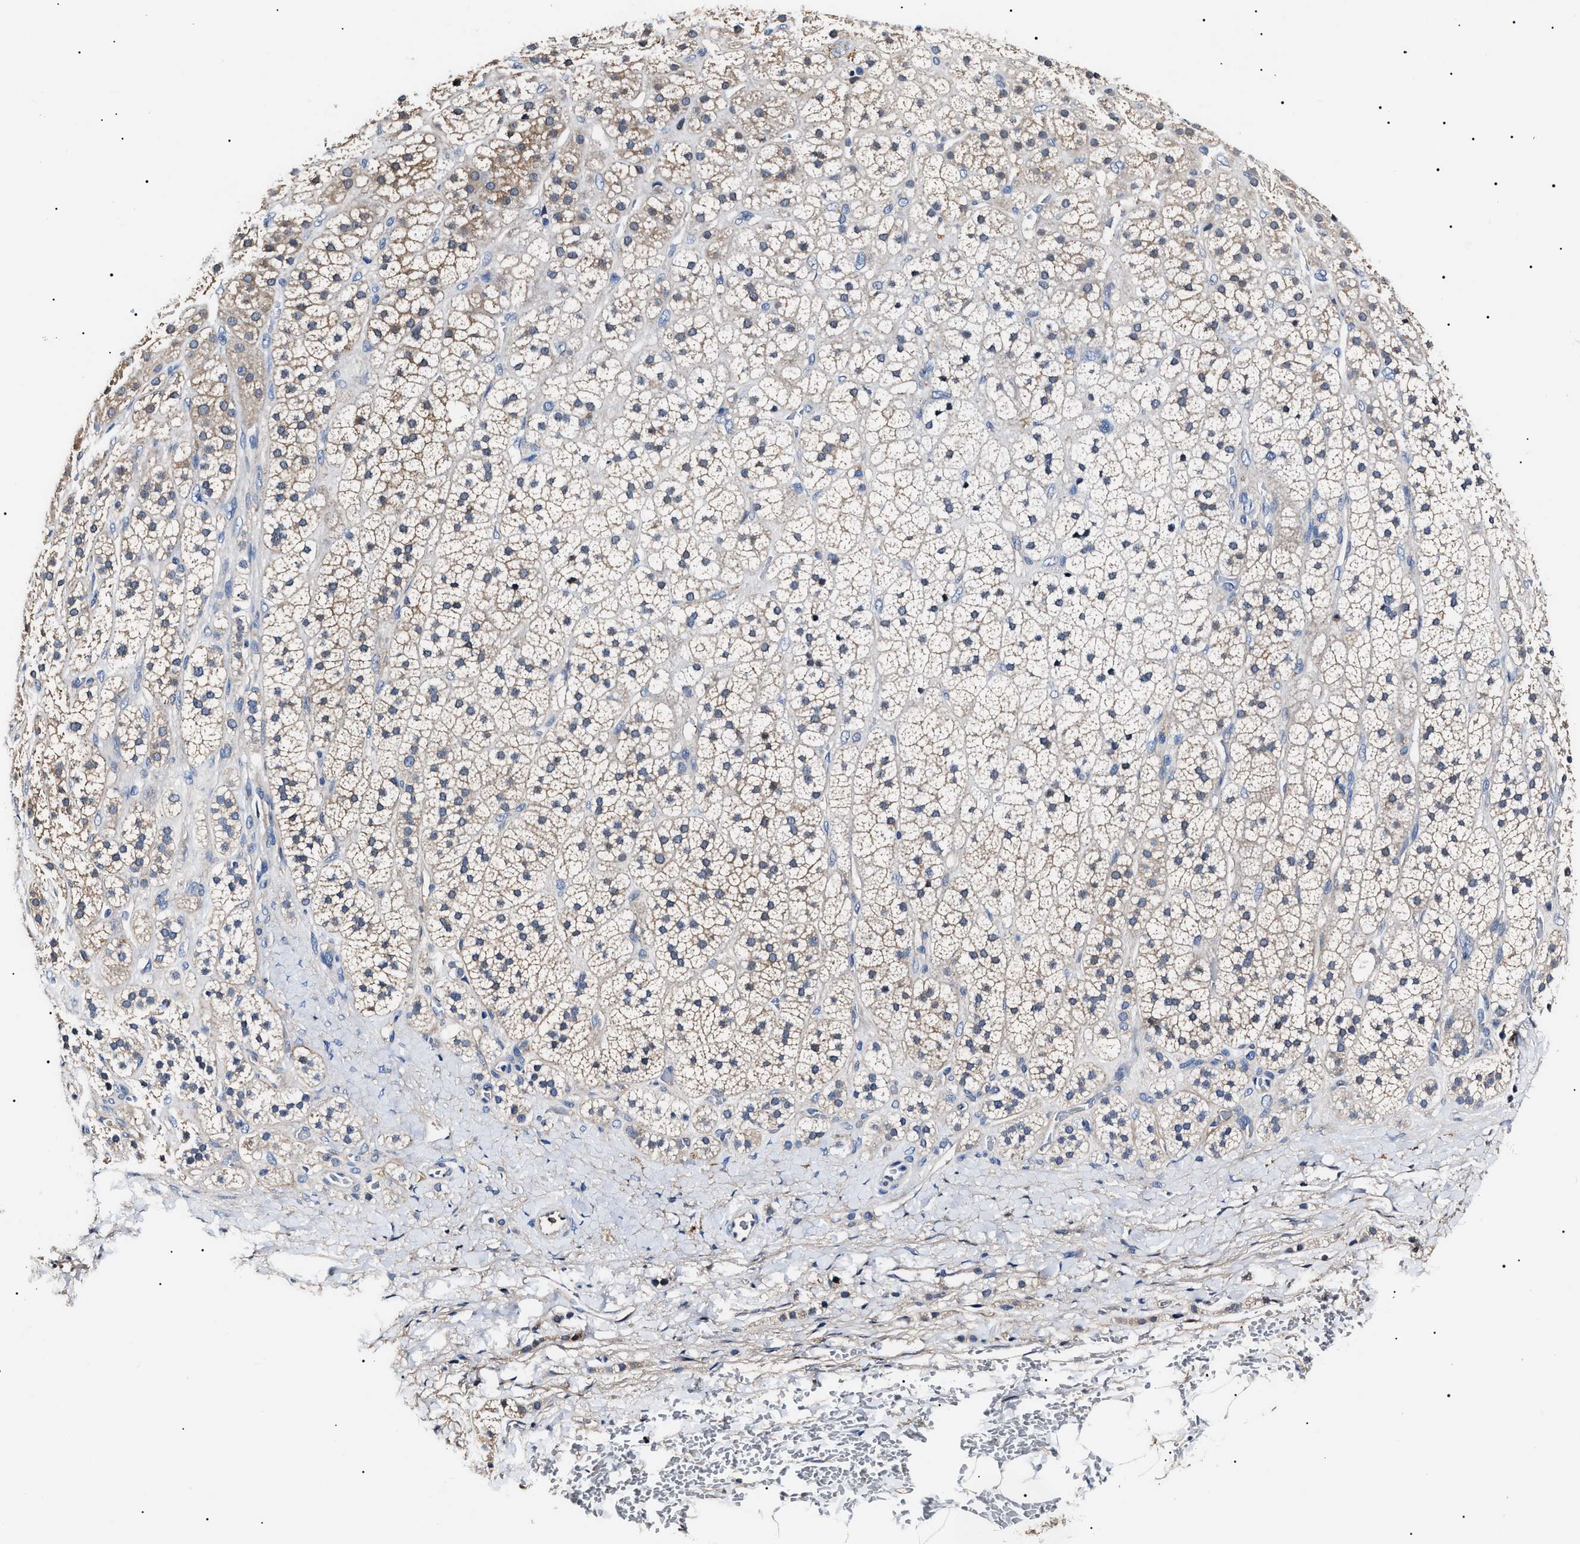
{"staining": {"intensity": "moderate", "quantity": "25%-75%", "location": "cytoplasmic/membranous"}, "tissue": "adrenal gland", "cell_type": "Glandular cells", "image_type": "normal", "snomed": [{"axis": "morphology", "description": "Normal tissue, NOS"}, {"axis": "topography", "description": "Adrenal gland"}], "caption": "IHC photomicrograph of normal human adrenal gland stained for a protein (brown), which reveals medium levels of moderate cytoplasmic/membranous positivity in about 25%-75% of glandular cells.", "gene": "IFT81", "patient": {"sex": "male", "age": 56}}